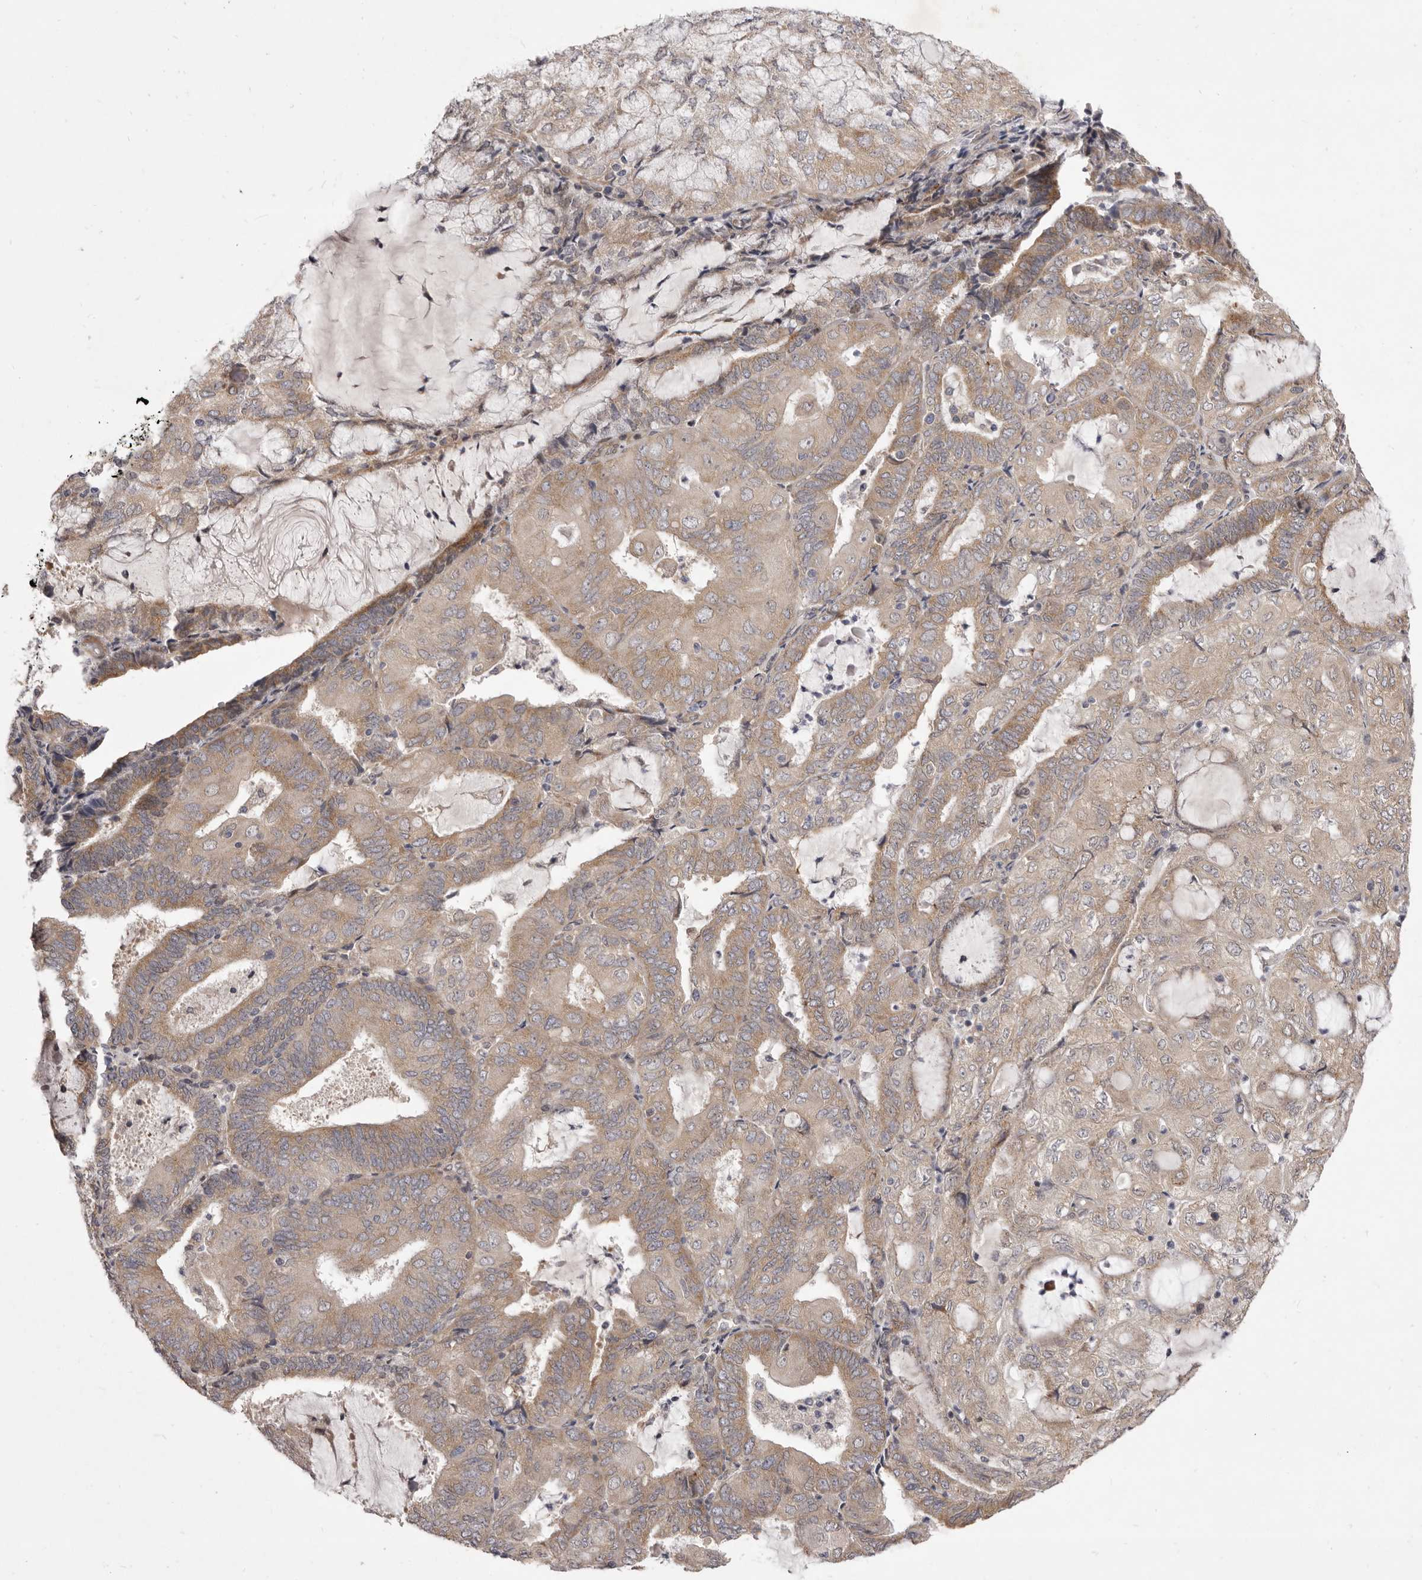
{"staining": {"intensity": "moderate", "quantity": "25%-75%", "location": "cytoplasmic/membranous"}, "tissue": "endometrial cancer", "cell_type": "Tumor cells", "image_type": "cancer", "snomed": [{"axis": "morphology", "description": "Adenocarcinoma, NOS"}, {"axis": "topography", "description": "Endometrium"}], "caption": "High-power microscopy captured an immunohistochemistry micrograph of adenocarcinoma (endometrial), revealing moderate cytoplasmic/membranous positivity in about 25%-75% of tumor cells.", "gene": "TBC1D8B", "patient": {"sex": "female", "age": 81}}